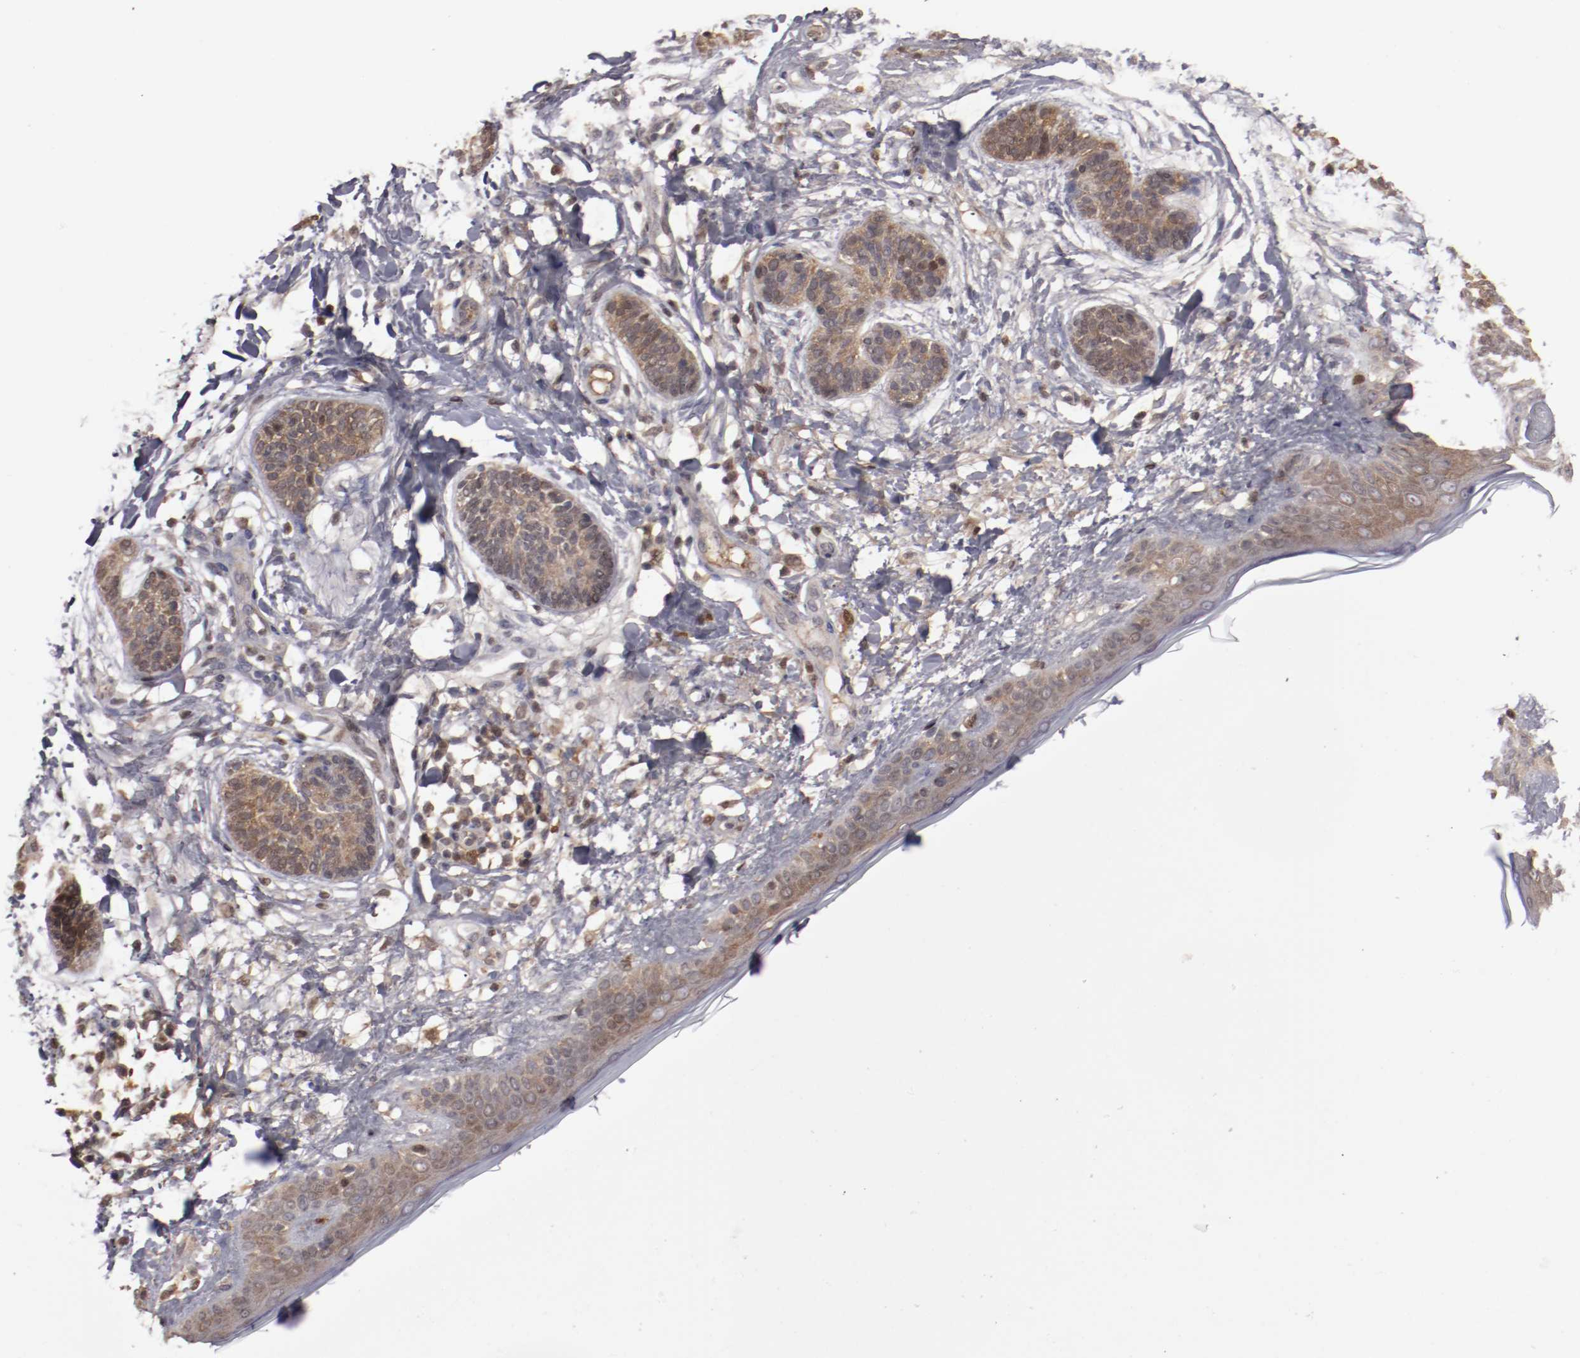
{"staining": {"intensity": "weak", "quantity": ">75%", "location": "cytoplasmic/membranous,nuclear"}, "tissue": "skin cancer", "cell_type": "Tumor cells", "image_type": "cancer", "snomed": [{"axis": "morphology", "description": "Normal tissue, NOS"}, {"axis": "morphology", "description": "Basal cell carcinoma"}, {"axis": "topography", "description": "Skin"}], "caption": "The image demonstrates staining of skin basal cell carcinoma, revealing weak cytoplasmic/membranous and nuclear protein expression (brown color) within tumor cells.", "gene": "SERPINA7", "patient": {"sex": "male", "age": 63}}